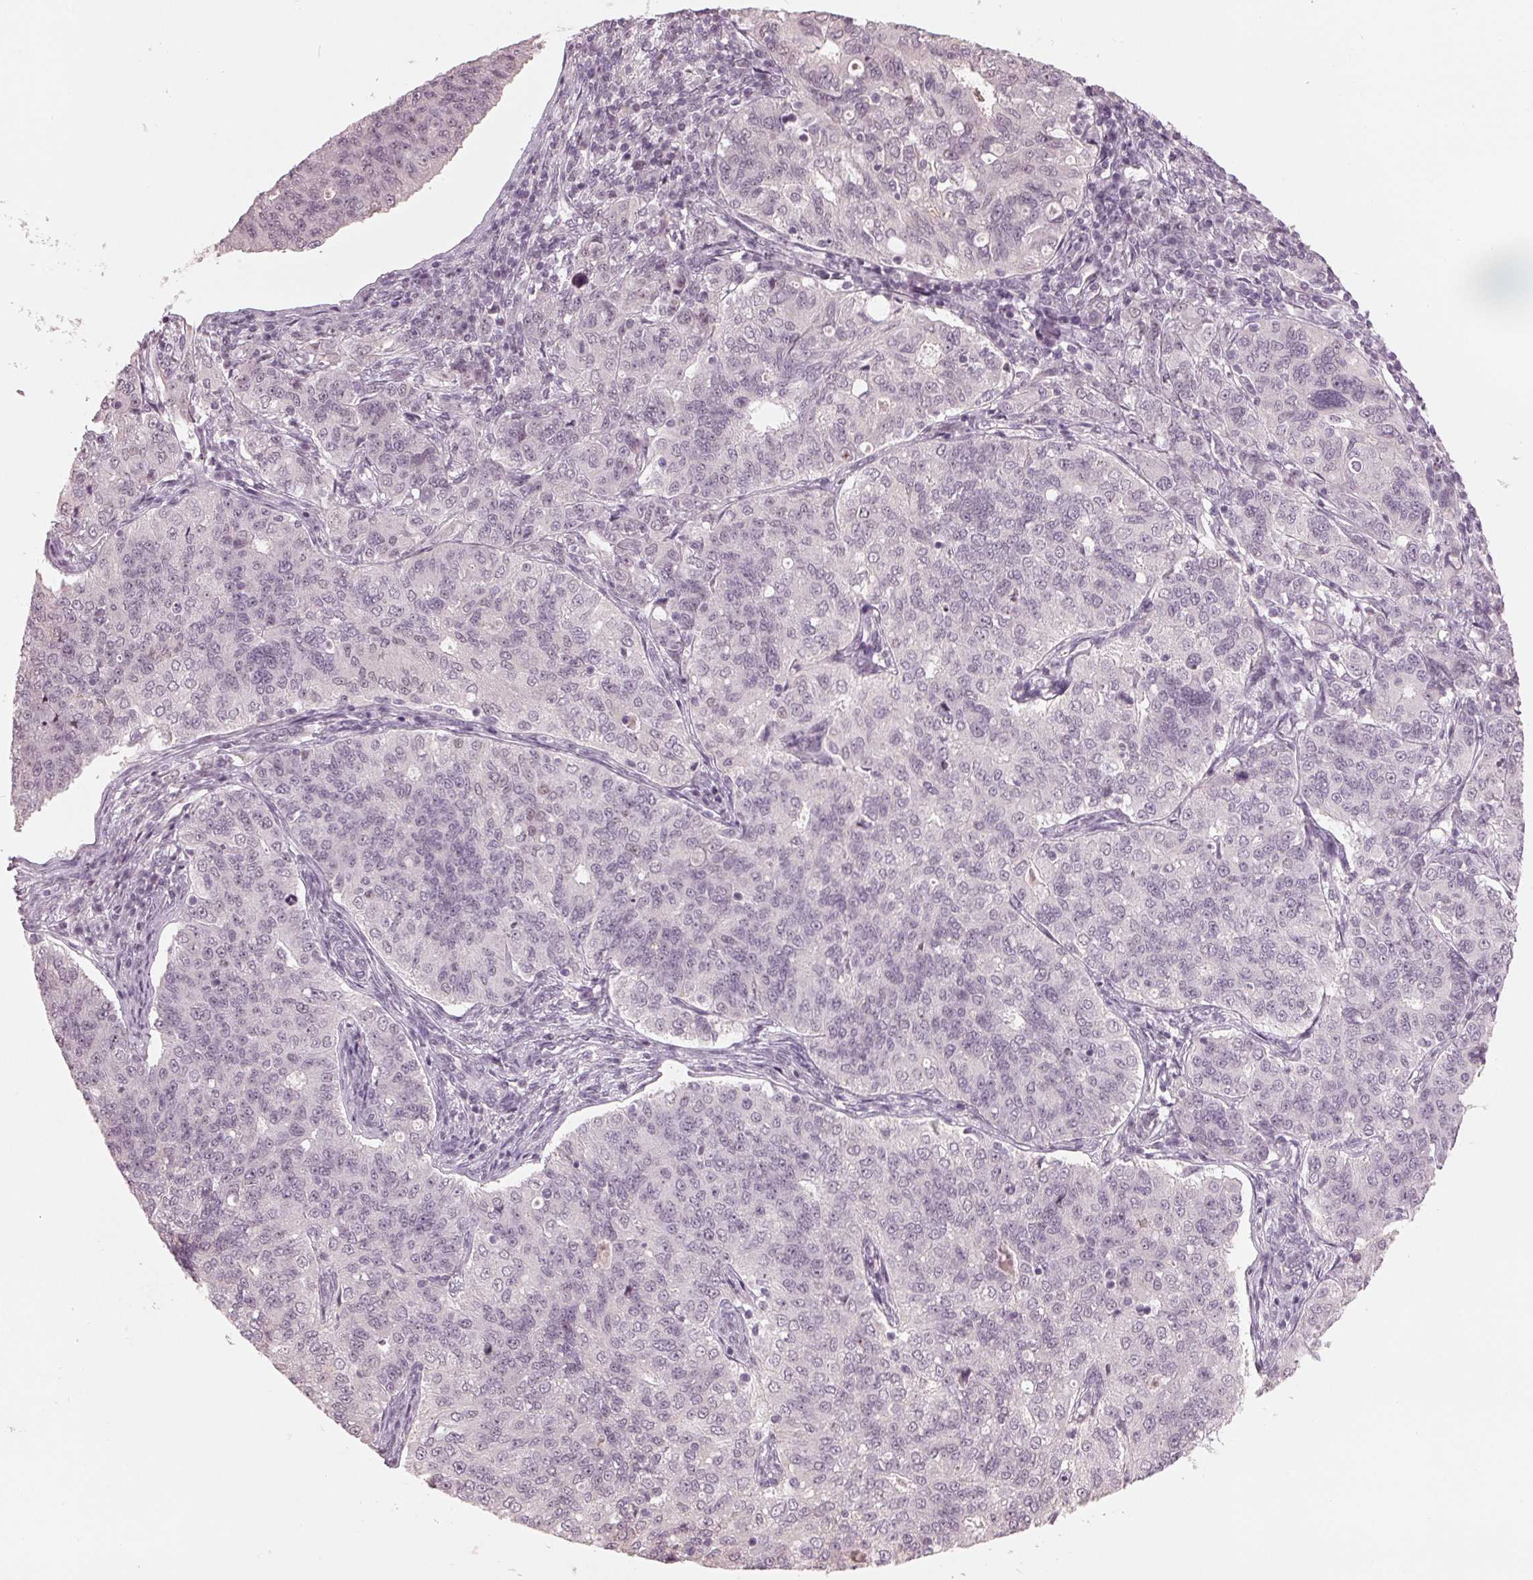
{"staining": {"intensity": "negative", "quantity": "none", "location": "none"}, "tissue": "endometrial cancer", "cell_type": "Tumor cells", "image_type": "cancer", "snomed": [{"axis": "morphology", "description": "Adenocarcinoma, NOS"}, {"axis": "topography", "description": "Endometrium"}], "caption": "A photomicrograph of endometrial cancer (adenocarcinoma) stained for a protein shows no brown staining in tumor cells.", "gene": "ADPRHL1", "patient": {"sex": "female", "age": 43}}